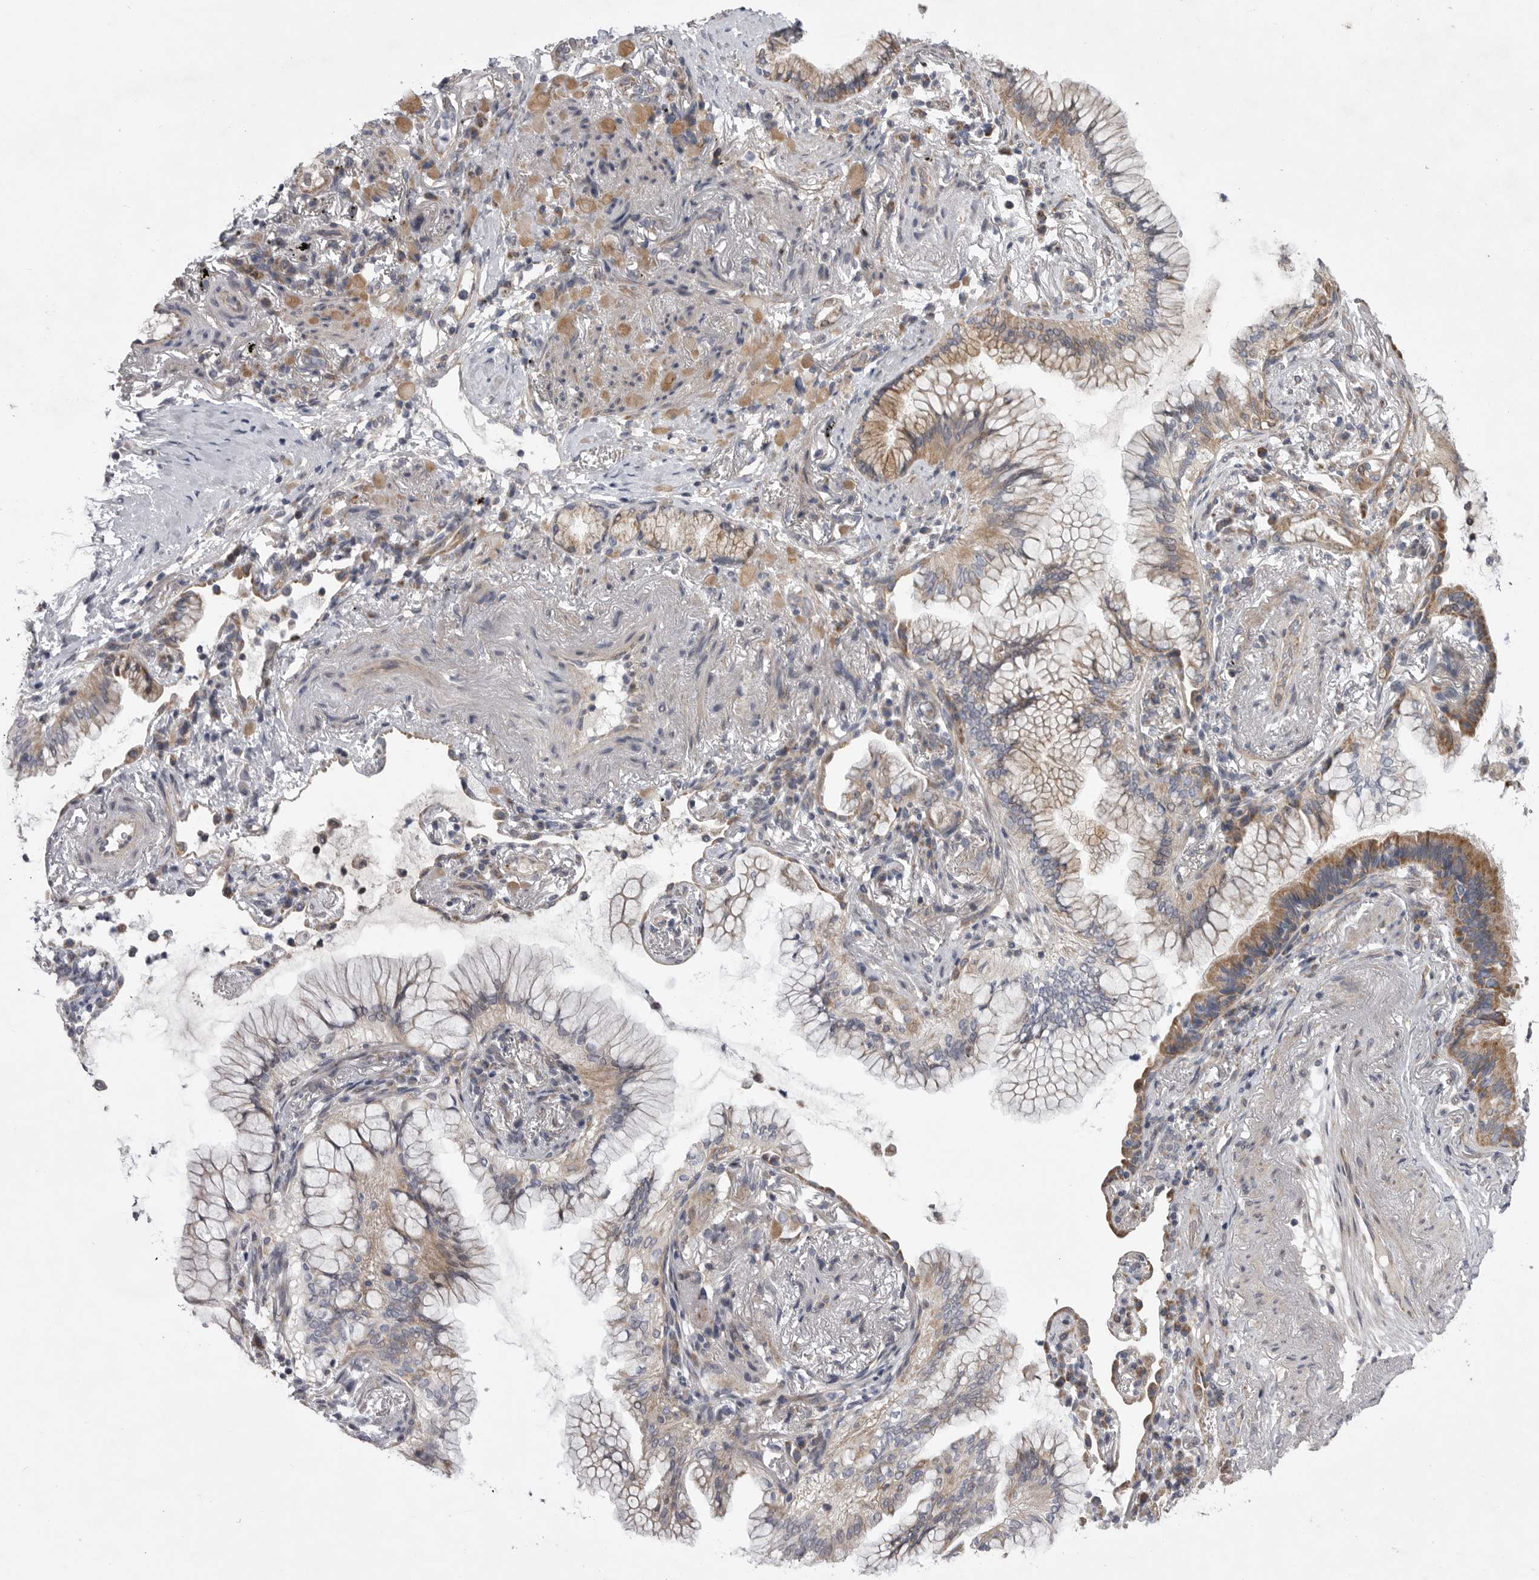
{"staining": {"intensity": "moderate", "quantity": "25%-75%", "location": "cytoplasmic/membranous"}, "tissue": "lung cancer", "cell_type": "Tumor cells", "image_type": "cancer", "snomed": [{"axis": "morphology", "description": "Adenocarcinoma, NOS"}, {"axis": "topography", "description": "Lung"}], "caption": "An immunohistochemistry (IHC) photomicrograph of neoplastic tissue is shown. Protein staining in brown labels moderate cytoplasmic/membranous positivity in adenocarcinoma (lung) within tumor cells. (DAB (3,3'-diaminobenzidine) = brown stain, brightfield microscopy at high magnification).", "gene": "CRP", "patient": {"sex": "female", "age": 70}}